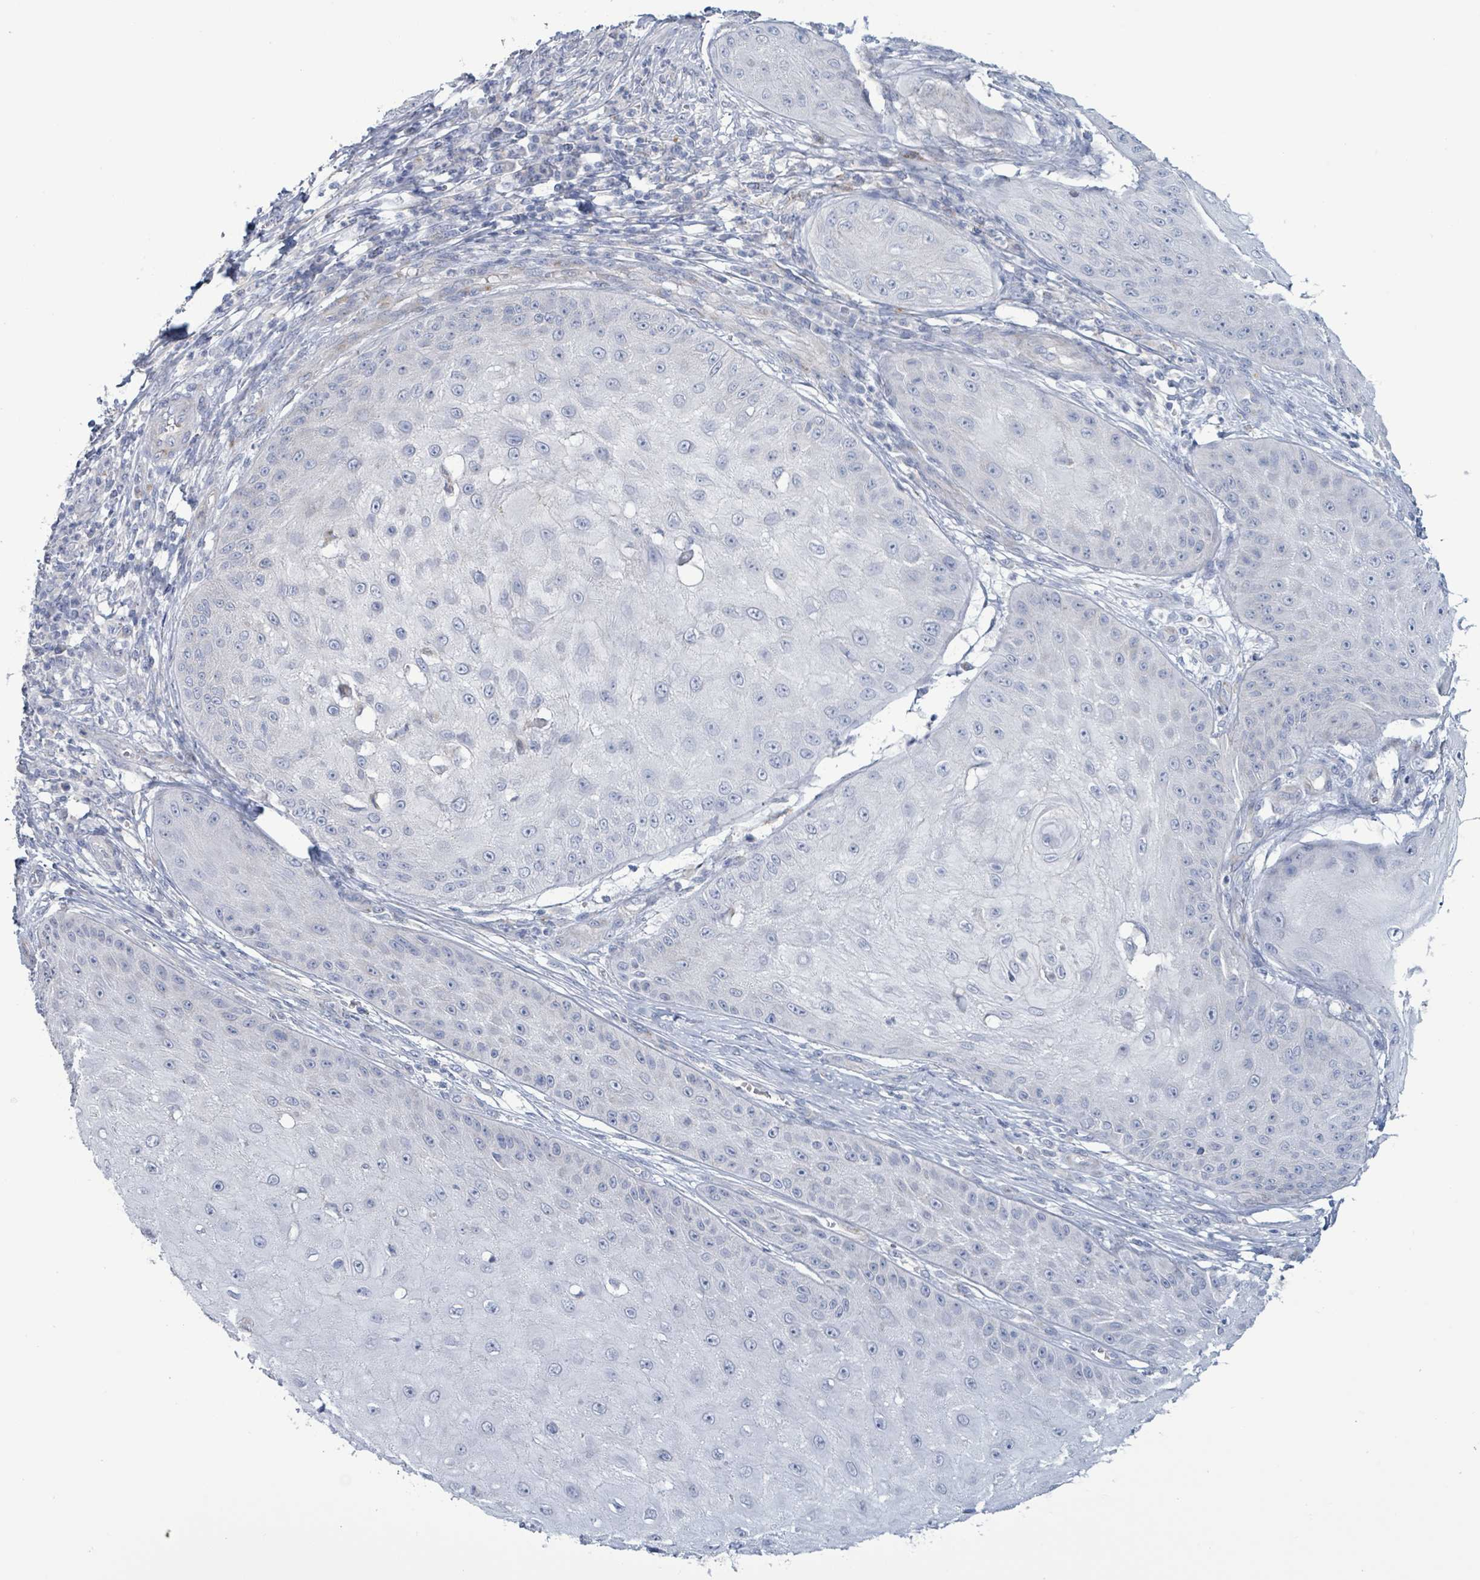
{"staining": {"intensity": "negative", "quantity": "none", "location": "none"}, "tissue": "skin cancer", "cell_type": "Tumor cells", "image_type": "cancer", "snomed": [{"axis": "morphology", "description": "Squamous cell carcinoma, NOS"}, {"axis": "topography", "description": "Skin"}], "caption": "An image of human skin cancer (squamous cell carcinoma) is negative for staining in tumor cells.", "gene": "PKLR", "patient": {"sex": "male", "age": 70}}